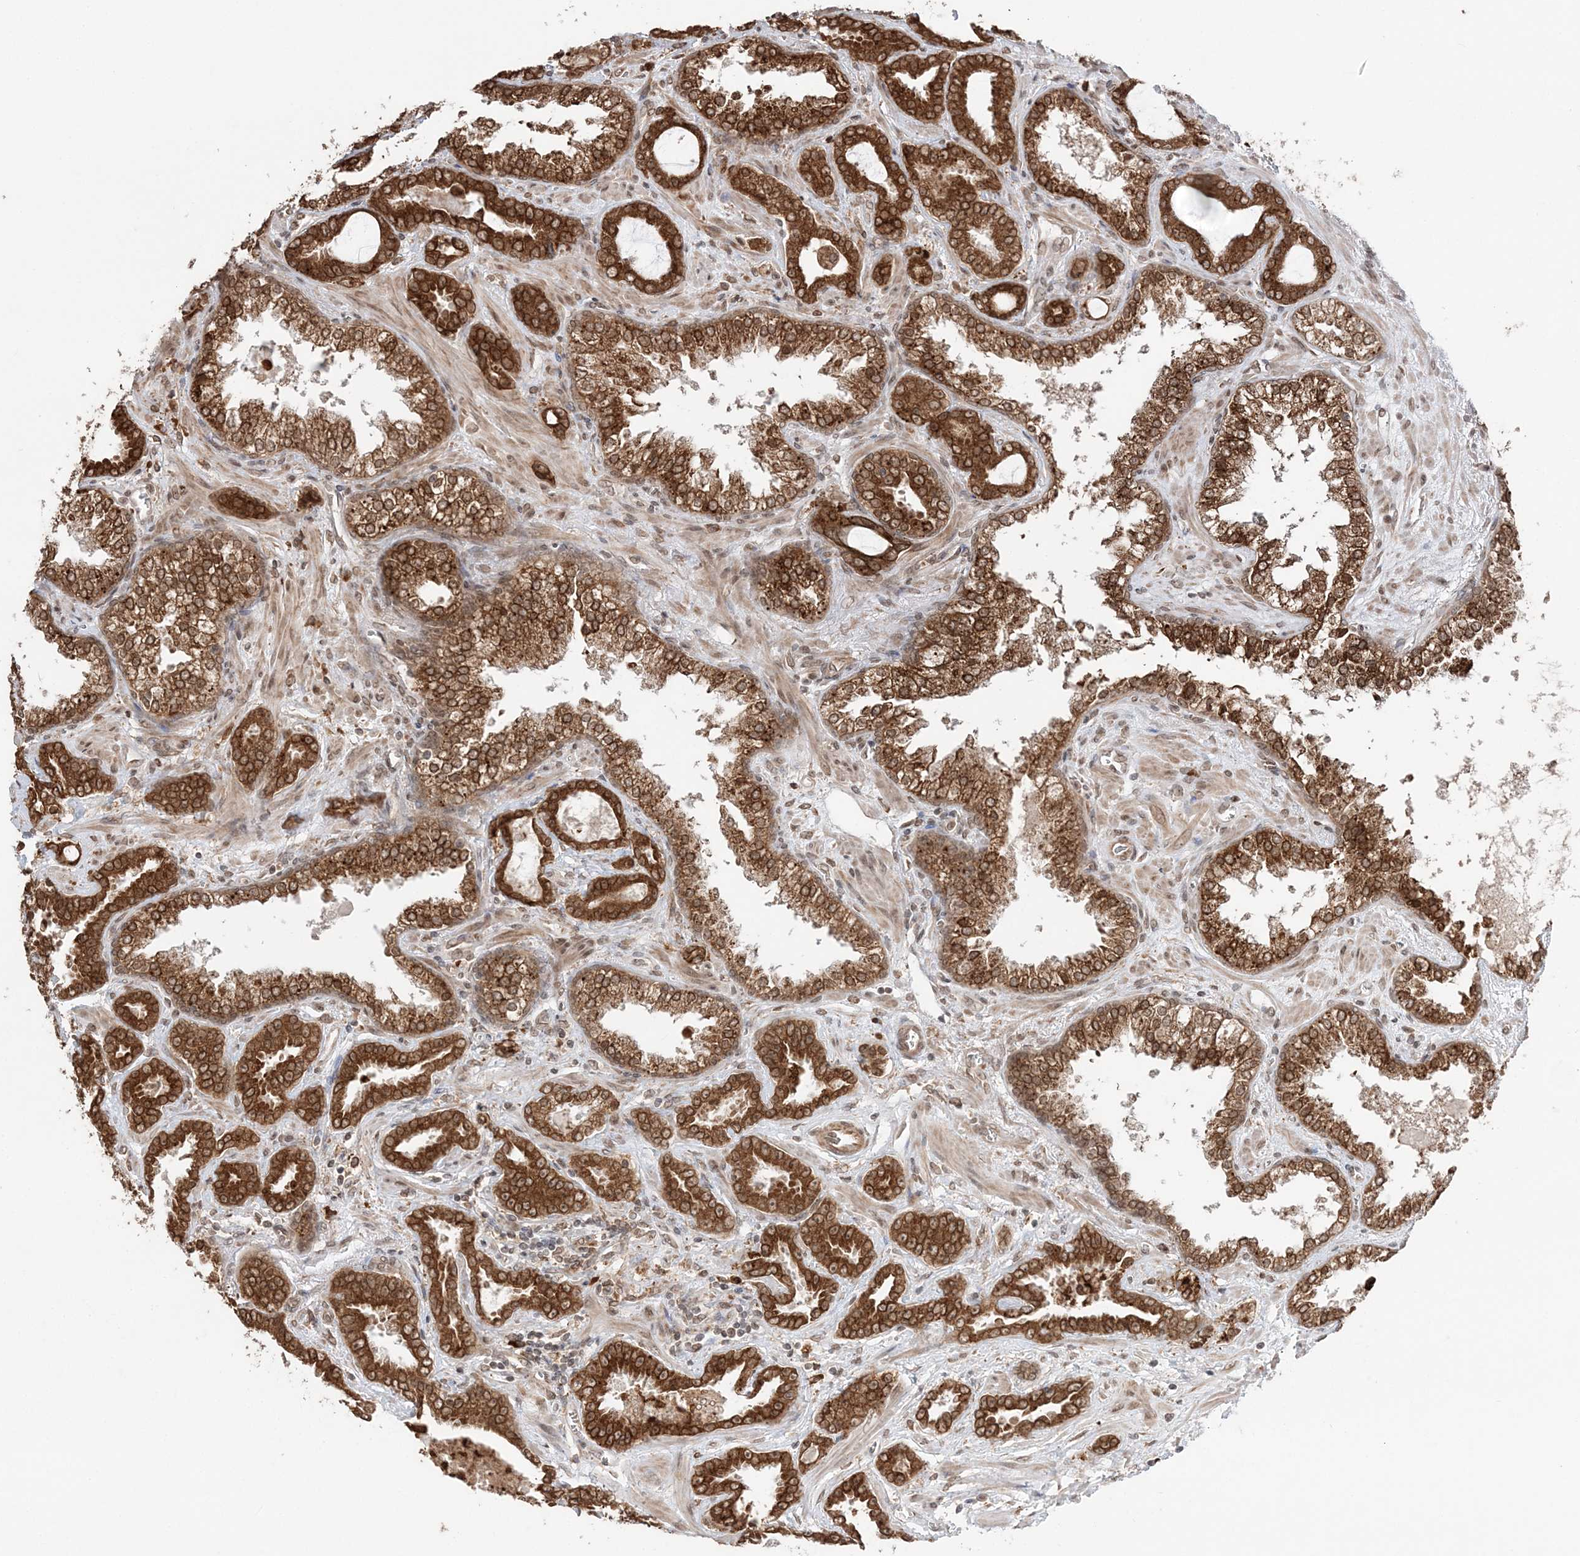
{"staining": {"intensity": "strong", "quantity": ">75%", "location": "cytoplasmic/membranous,nuclear"}, "tissue": "prostate cancer", "cell_type": "Tumor cells", "image_type": "cancer", "snomed": [{"axis": "morphology", "description": "Adenocarcinoma, Low grade"}, {"axis": "topography", "description": "Prostate"}], "caption": "Protein staining demonstrates strong cytoplasmic/membranous and nuclear staining in about >75% of tumor cells in prostate cancer (low-grade adenocarcinoma). (IHC, brightfield microscopy, high magnification).", "gene": "TMED10", "patient": {"sex": "male", "age": 60}}